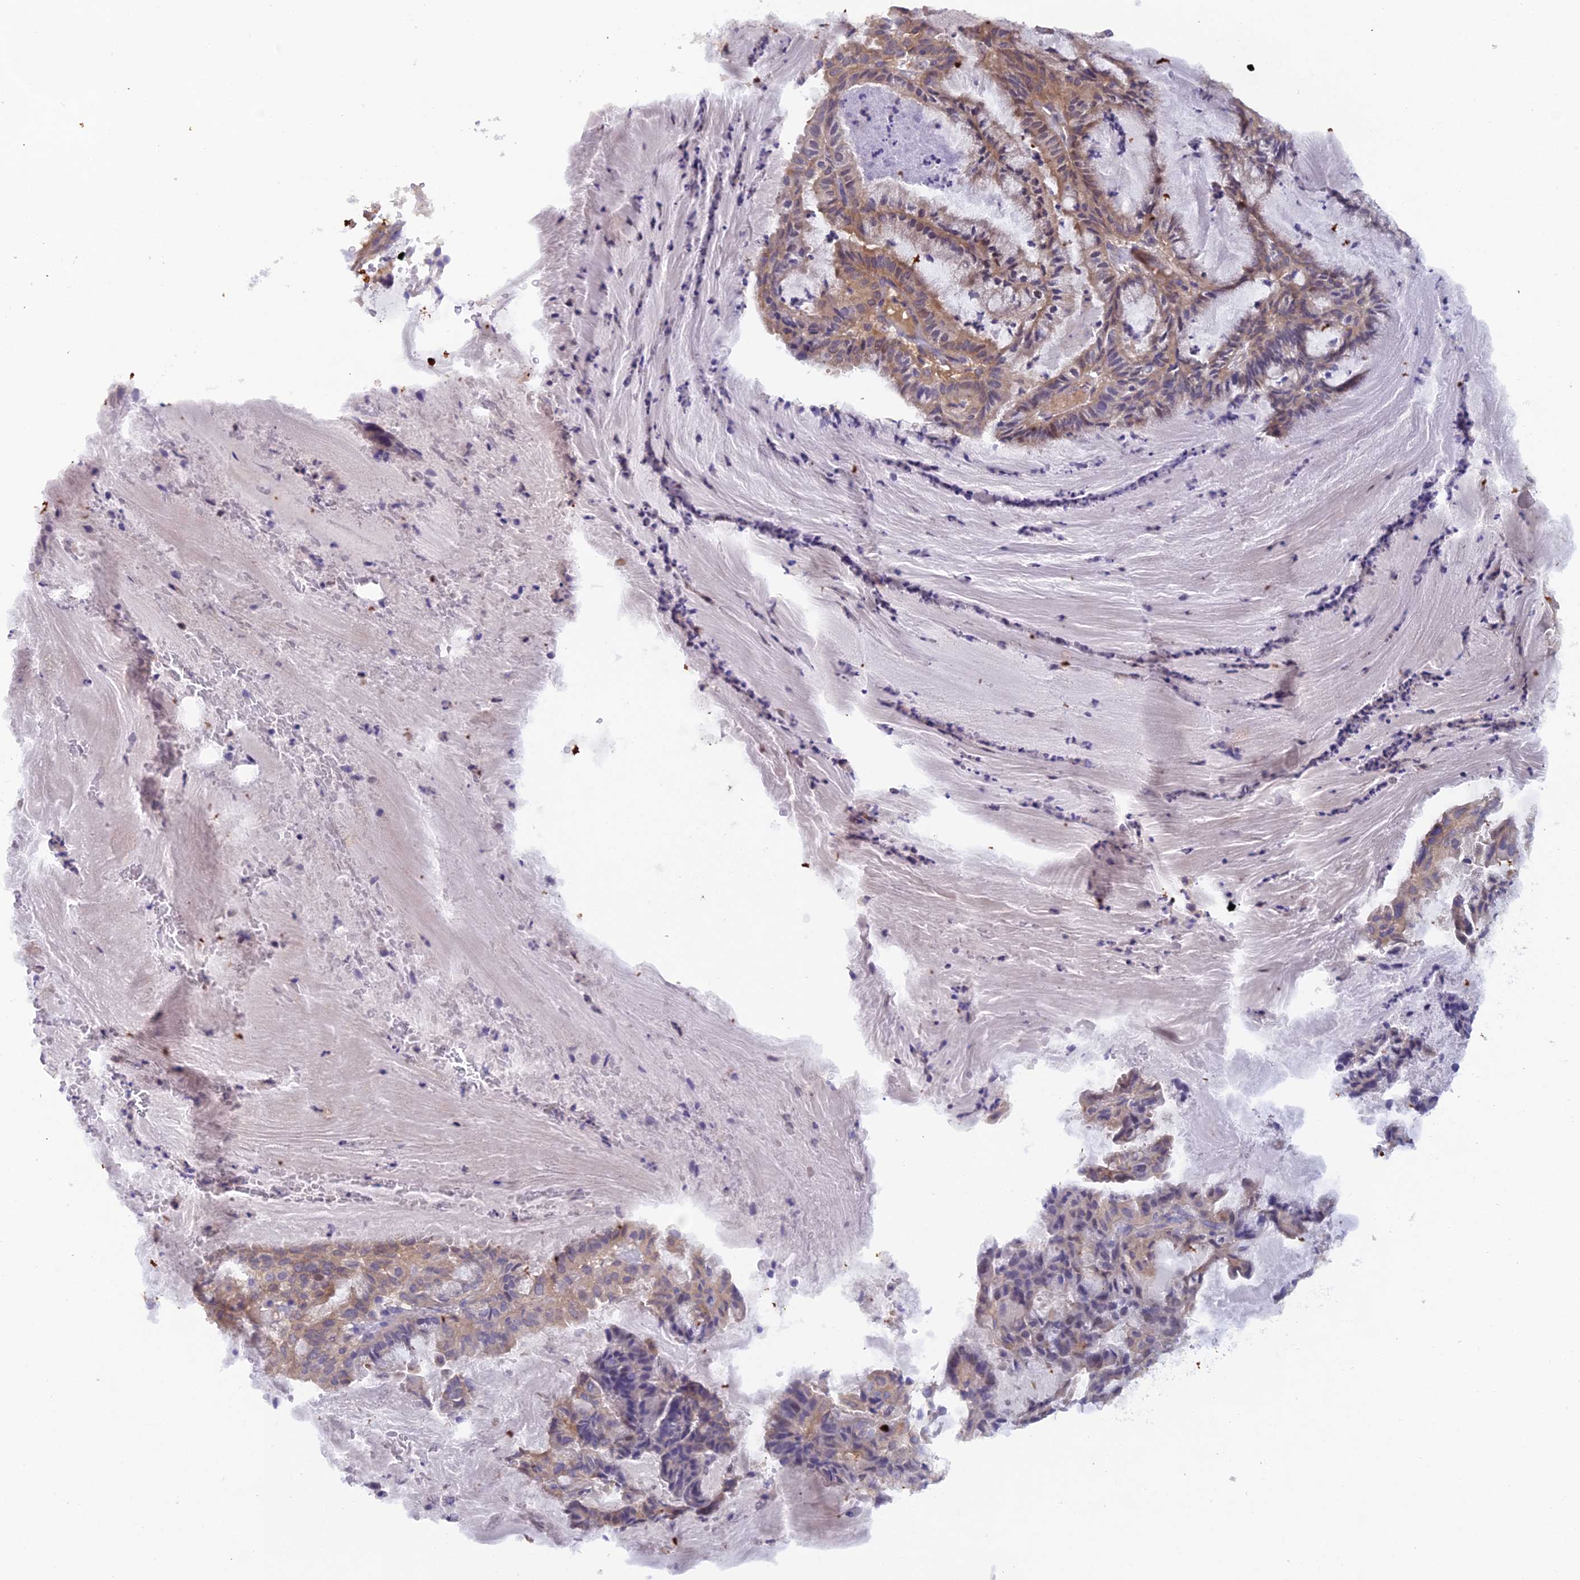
{"staining": {"intensity": "weak", "quantity": ">75%", "location": "cytoplasmic/membranous"}, "tissue": "endometrial cancer", "cell_type": "Tumor cells", "image_type": "cancer", "snomed": [{"axis": "morphology", "description": "Adenocarcinoma, NOS"}, {"axis": "topography", "description": "Endometrium"}], "caption": "Immunohistochemistry micrograph of neoplastic tissue: human endometrial adenocarcinoma stained using IHC demonstrates low levels of weak protein expression localized specifically in the cytoplasmic/membranous of tumor cells, appearing as a cytoplasmic/membranous brown color.", "gene": "FZR1", "patient": {"sex": "female", "age": 86}}